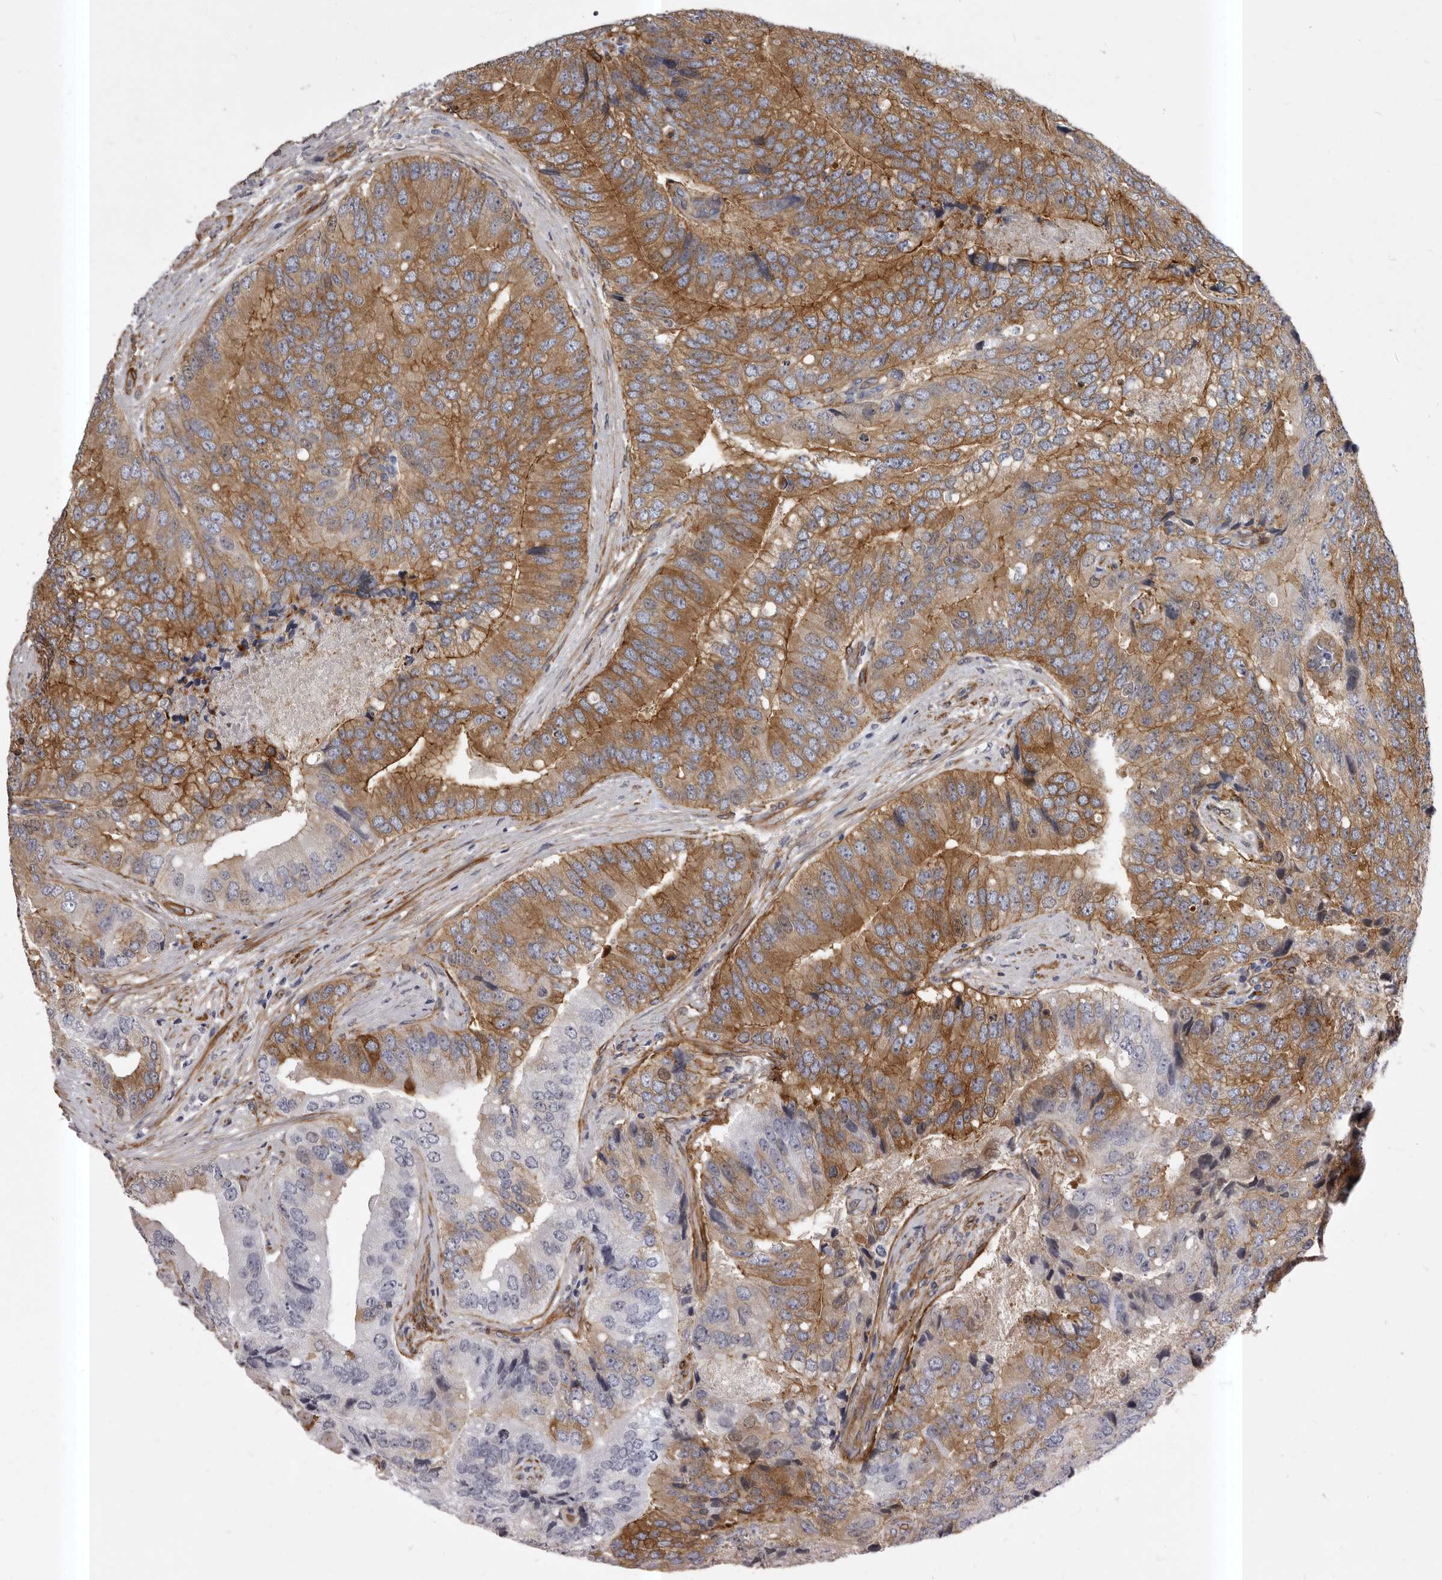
{"staining": {"intensity": "moderate", "quantity": ">75%", "location": "cytoplasmic/membranous"}, "tissue": "prostate cancer", "cell_type": "Tumor cells", "image_type": "cancer", "snomed": [{"axis": "morphology", "description": "Adenocarcinoma, High grade"}, {"axis": "topography", "description": "Prostate"}], "caption": "This is a micrograph of immunohistochemistry staining of prostate high-grade adenocarcinoma, which shows moderate positivity in the cytoplasmic/membranous of tumor cells.", "gene": "ENAH", "patient": {"sex": "male", "age": 70}}